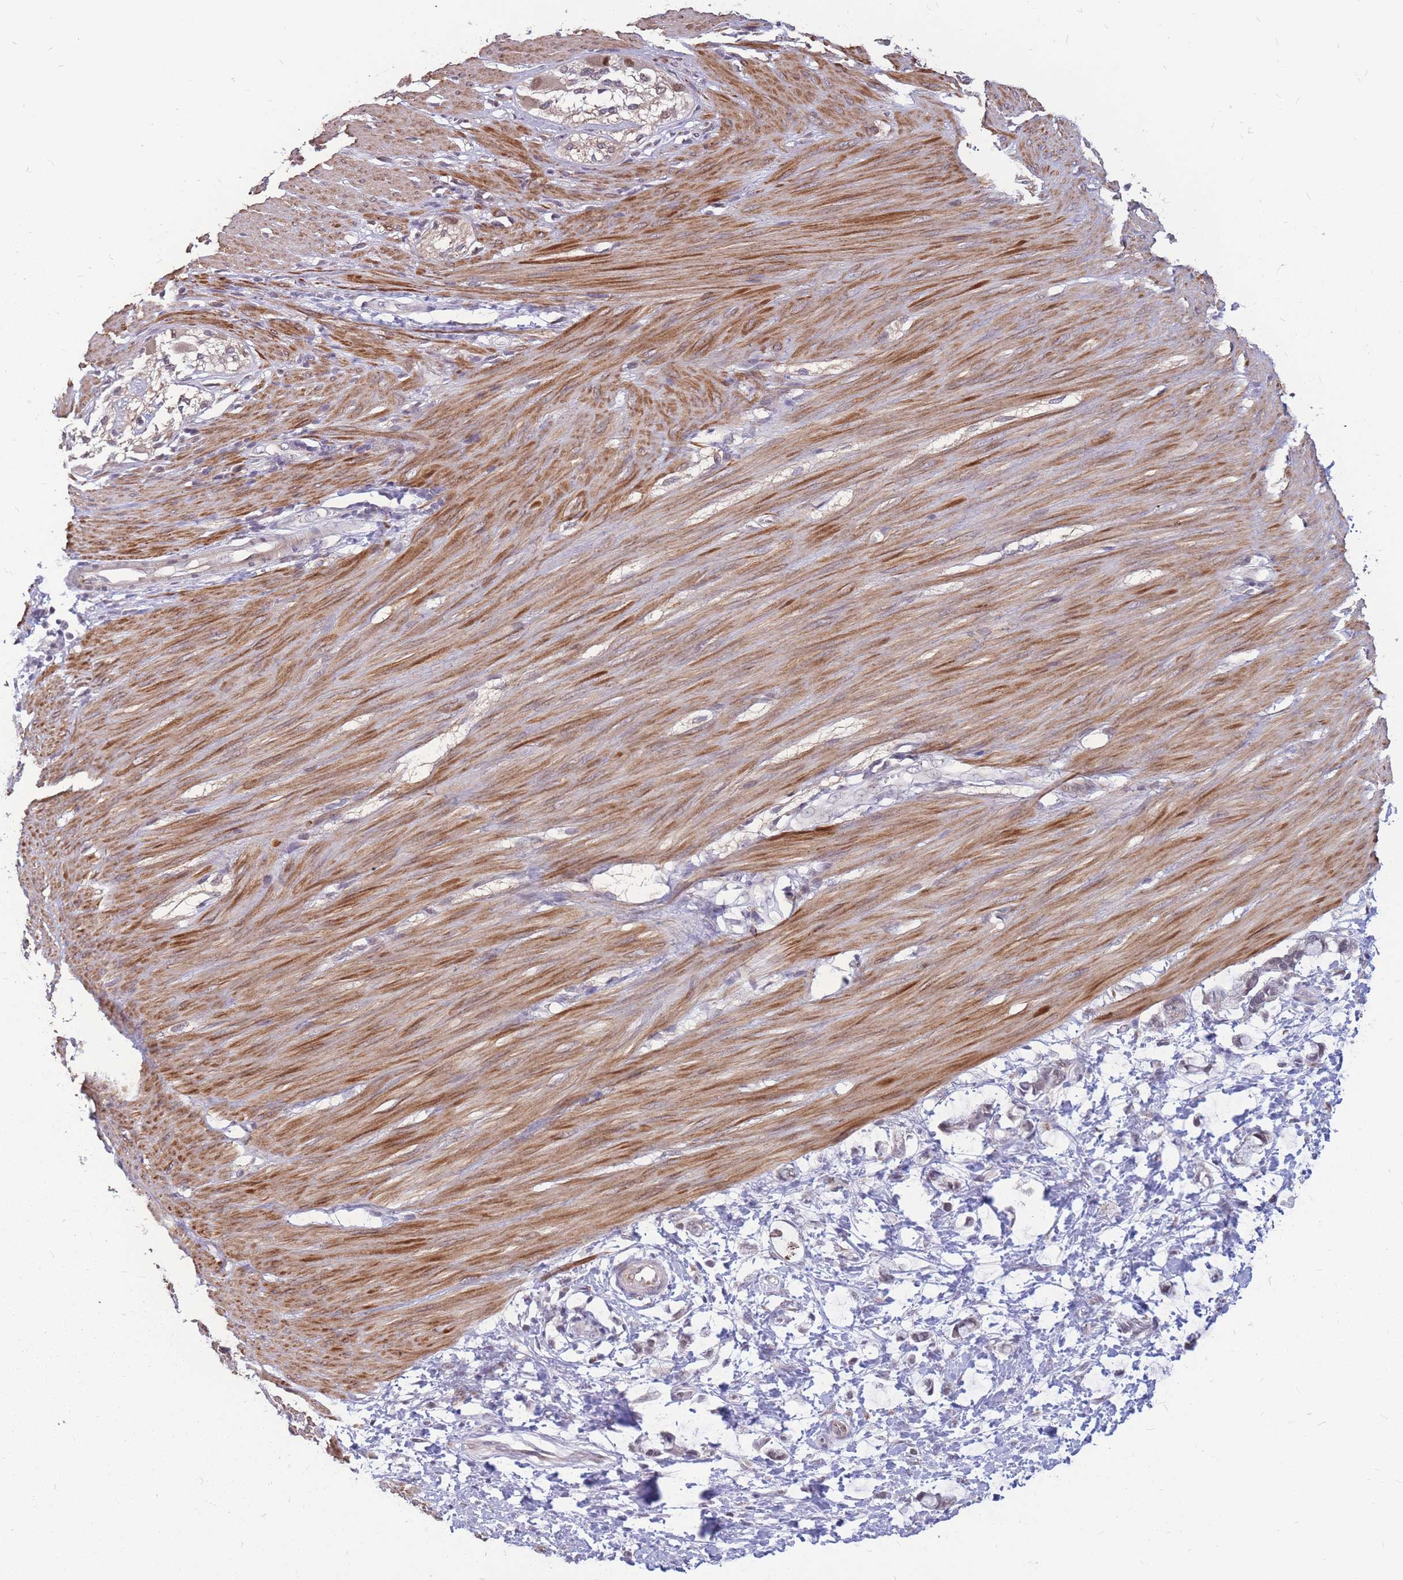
{"staining": {"intensity": "moderate", "quantity": ">75%", "location": "cytoplasmic/membranous"}, "tissue": "smooth muscle", "cell_type": "Smooth muscle cells", "image_type": "normal", "snomed": [{"axis": "morphology", "description": "Normal tissue, NOS"}, {"axis": "morphology", "description": "Adenocarcinoma, NOS"}, {"axis": "topography", "description": "Colon"}, {"axis": "topography", "description": "Peripheral nerve tissue"}], "caption": "The micrograph demonstrates staining of benign smooth muscle, revealing moderate cytoplasmic/membranous protein staining (brown color) within smooth muscle cells.", "gene": "ADD2", "patient": {"sex": "male", "age": 14}}